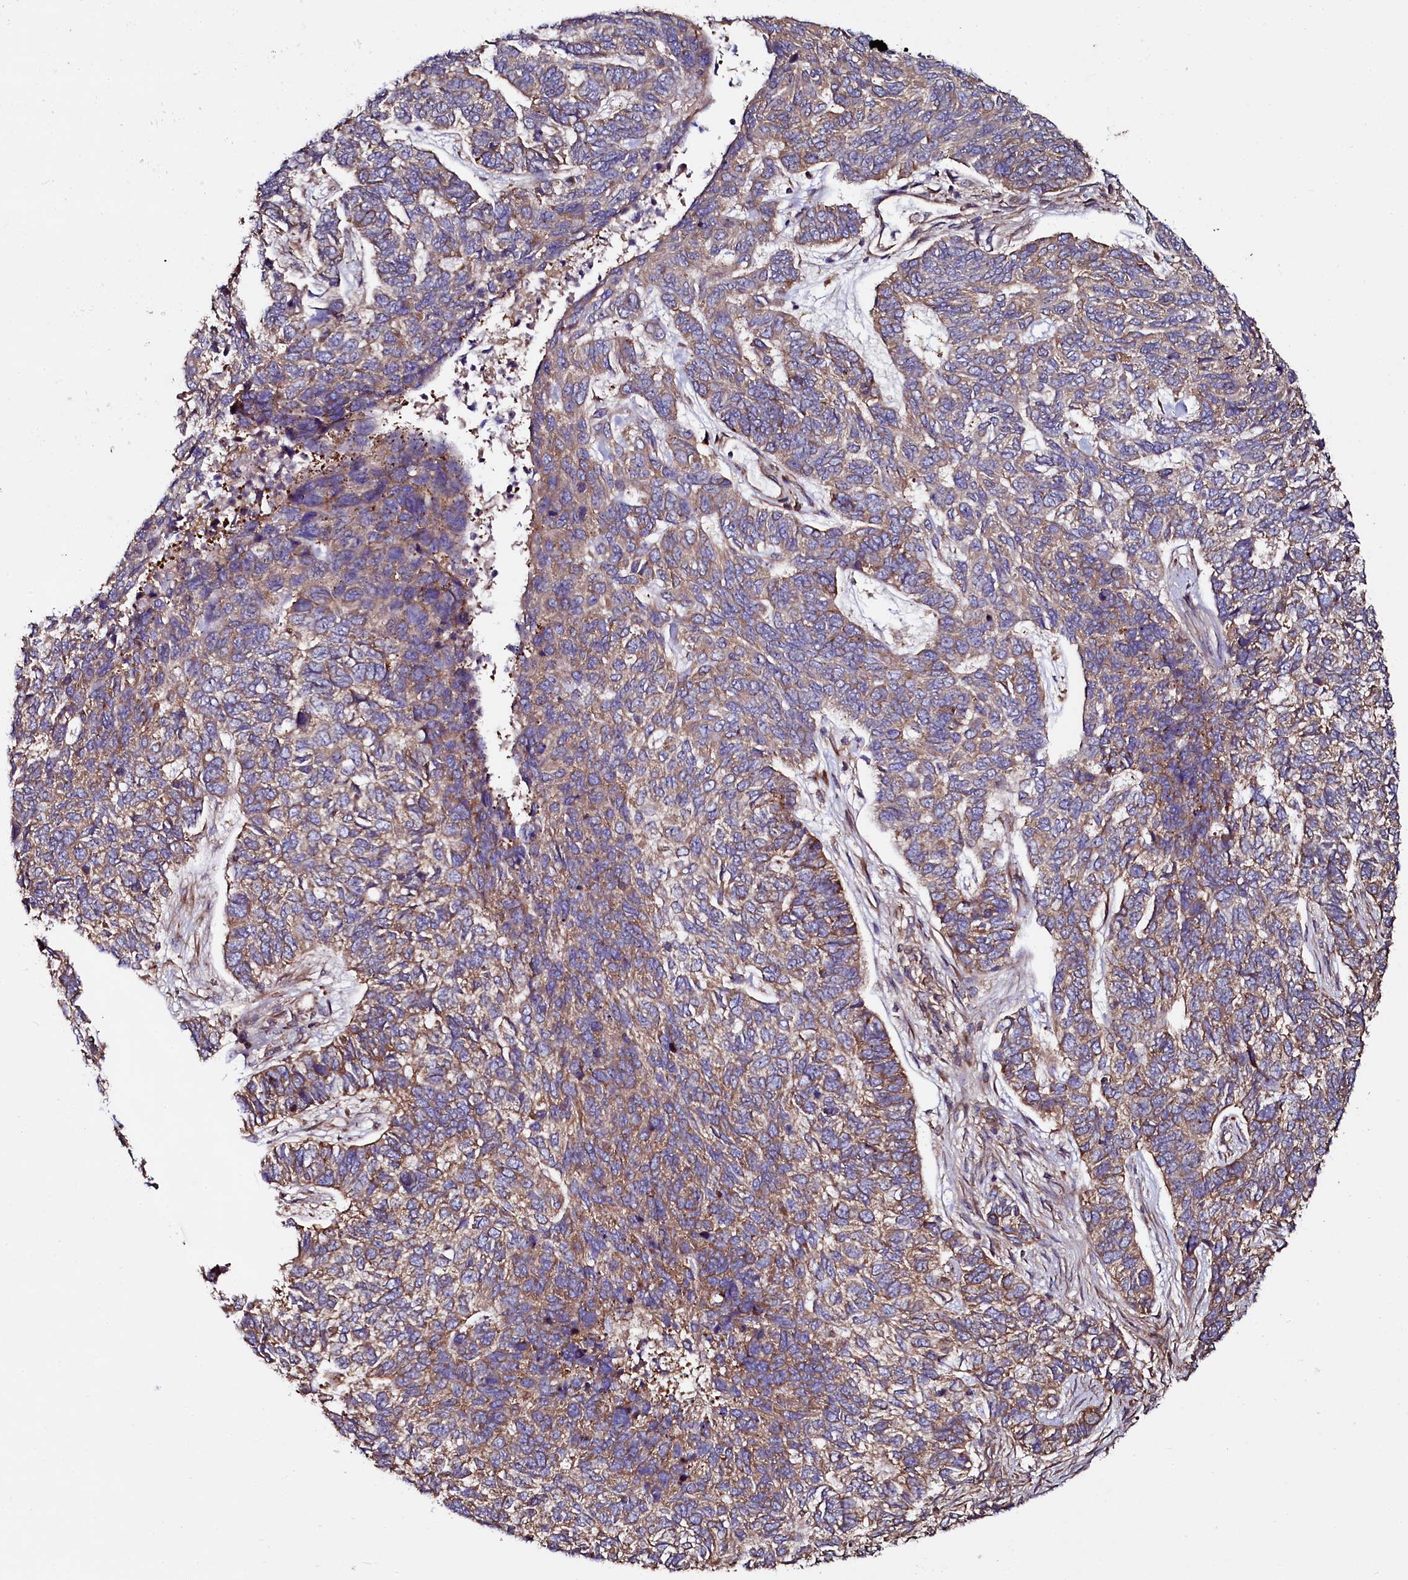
{"staining": {"intensity": "moderate", "quantity": "<25%", "location": "cytoplasmic/membranous"}, "tissue": "skin cancer", "cell_type": "Tumor cells", "image_type": "cancer", "snomed": [{"axis": "morphology", "description": "Basal cell carcinoma"}, {"axis": "topography", "description": "Skin"}], "caption": "IHC of skin cancer (basal cell carcinoma) displays low levels of moderate cytoplasmic/membranous staining in about <25% of tumor cells. Immunohistochemistry stains the protein in brown and the nuclei are stained blue.", "gene": "USPL1", "patient": {"sex": "female", "age": 65}}